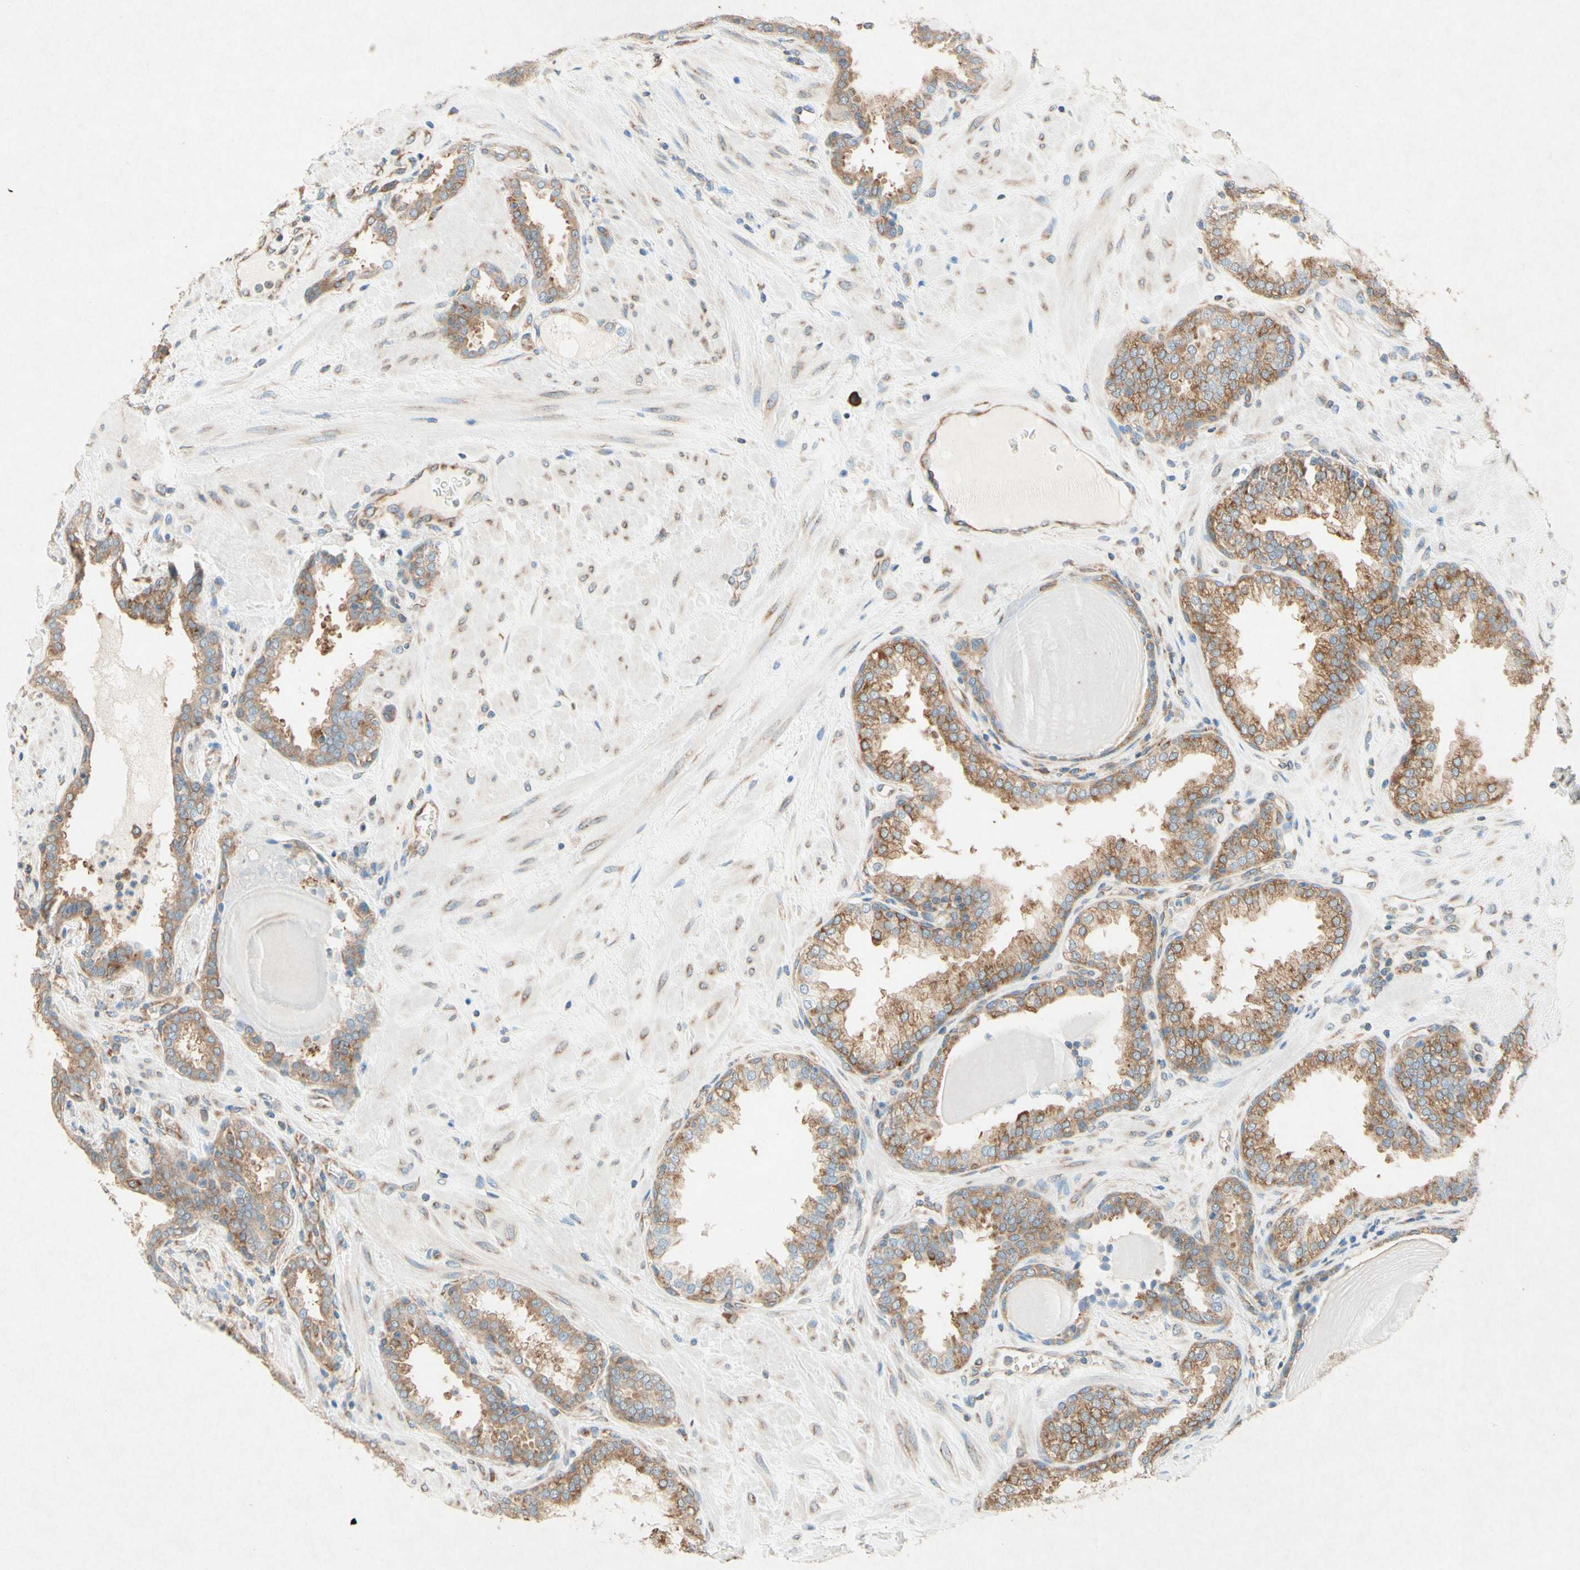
{"staining": {"intensity": "moderate", "quantity": "25%-75%", "location": "cytoplasmic/membranous"}, "tissue": "prostate", "cell_type": "Glandular cells", "image_type": "normal", "snomed": [{"axis": "morphology", "description": "Normal tissue, NOS"}, {"axis": "topography", "description": "Prostate"}], "caption": "Prostate stained with DAB (3,3'-diaminobenzidine) immunohistochemistry (IHC) displays medium levels of moderate cytoplasmic/membranous positivity in approximately 25%-75% of glandular cells.", "gene": "PABPC1", "patient": {"sex": "male", "age": 51}}